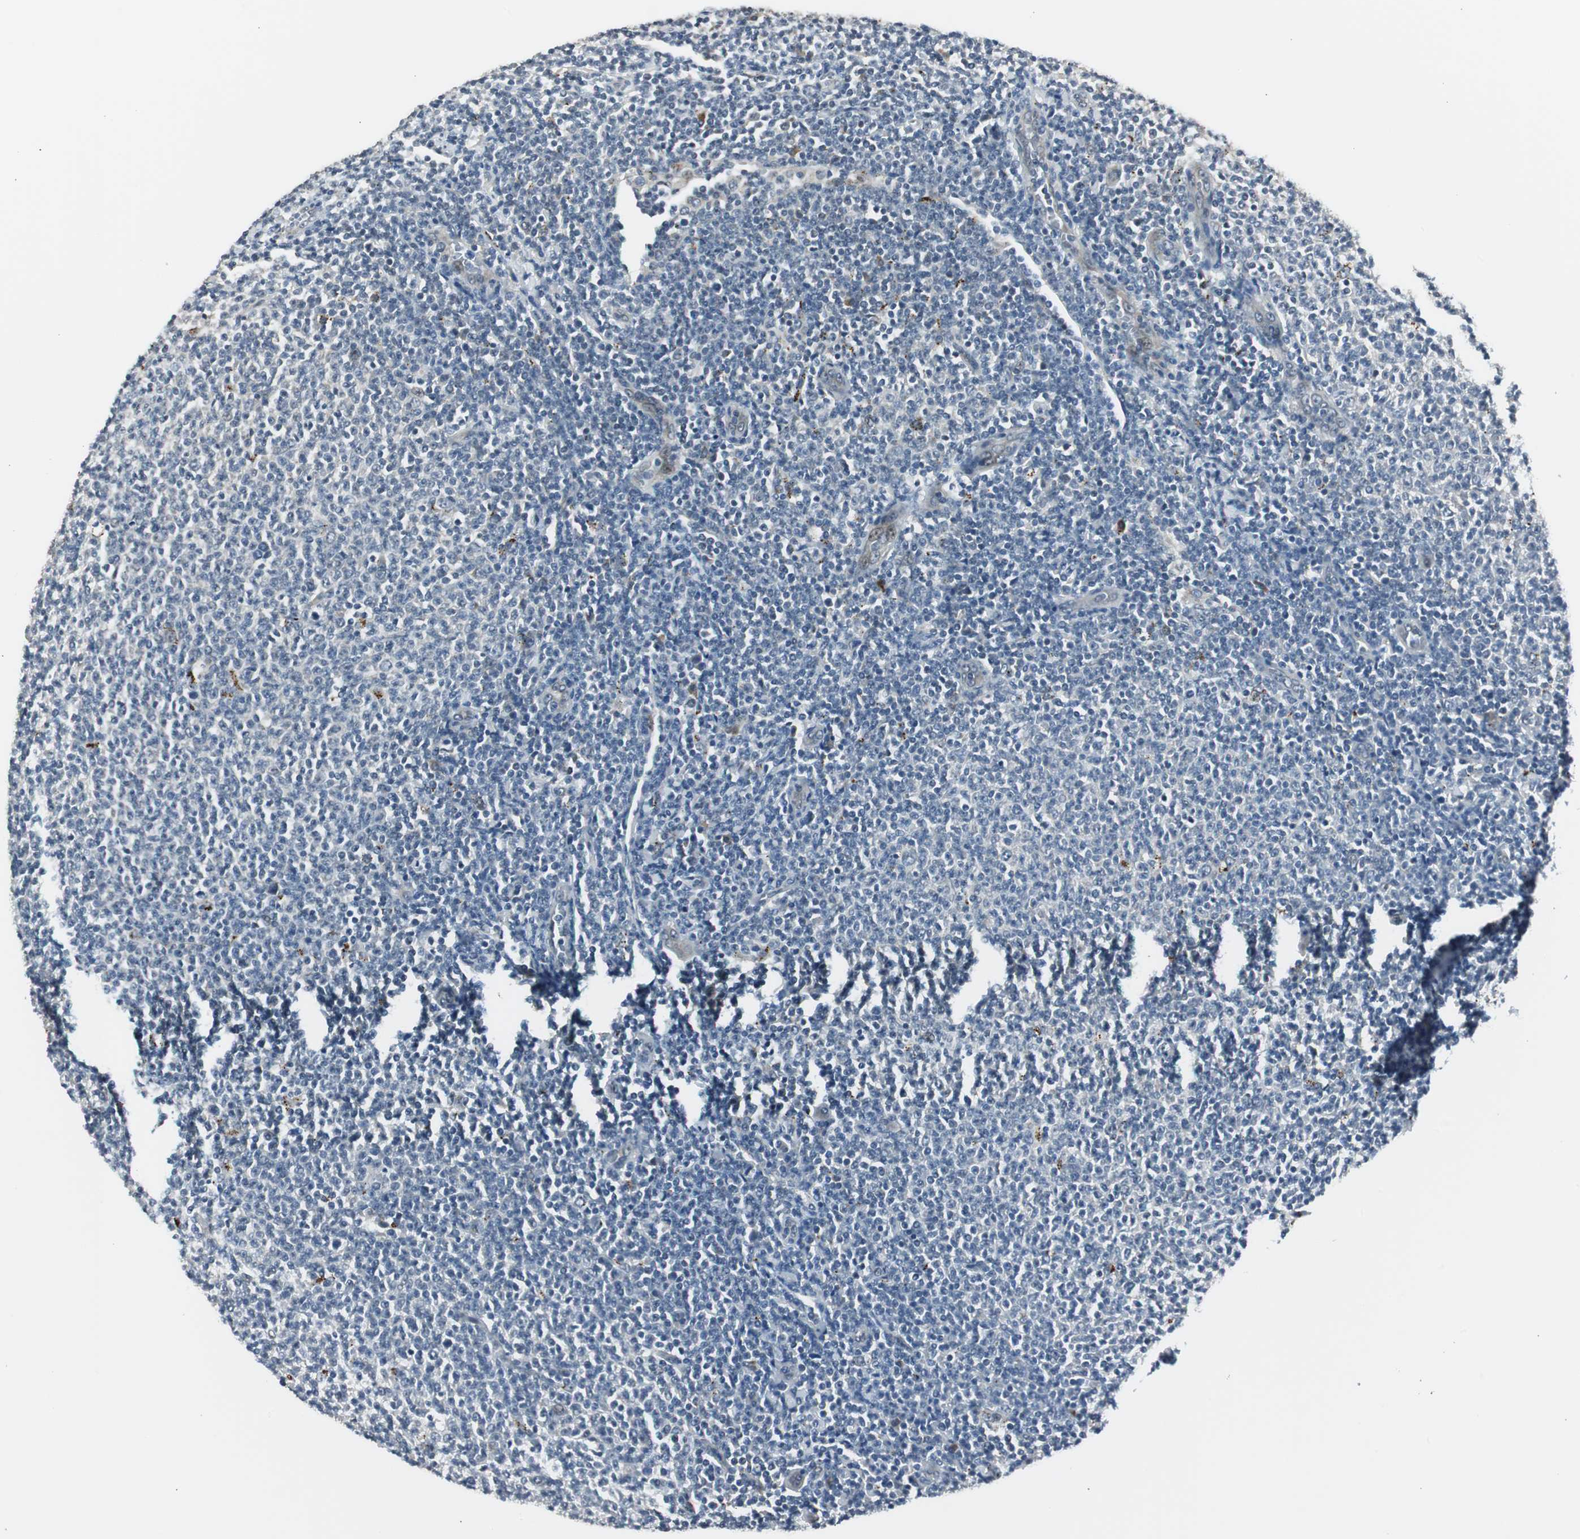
{"staining": {"intensity": "negative", "quantity": "none", "location": "none"}, "tissue": "lymphoma", "cell_type": "Tumor cells", "image_type": "cancer", "snomed": [{"axis": "morphology", "description": "Malignant lymphoma, non-Hodgkin's type, Low grade"}, {"axis": "topography", "description": "Lymph node"}], "caption": "This is an immunohistochemistry photomicrograph of low-grade malignant lymphoma, non-Hodgkin's type. There is no staining in tumor cells.", "gene": "BOLA1", "patient": {"sex": "male", "age": 66}}